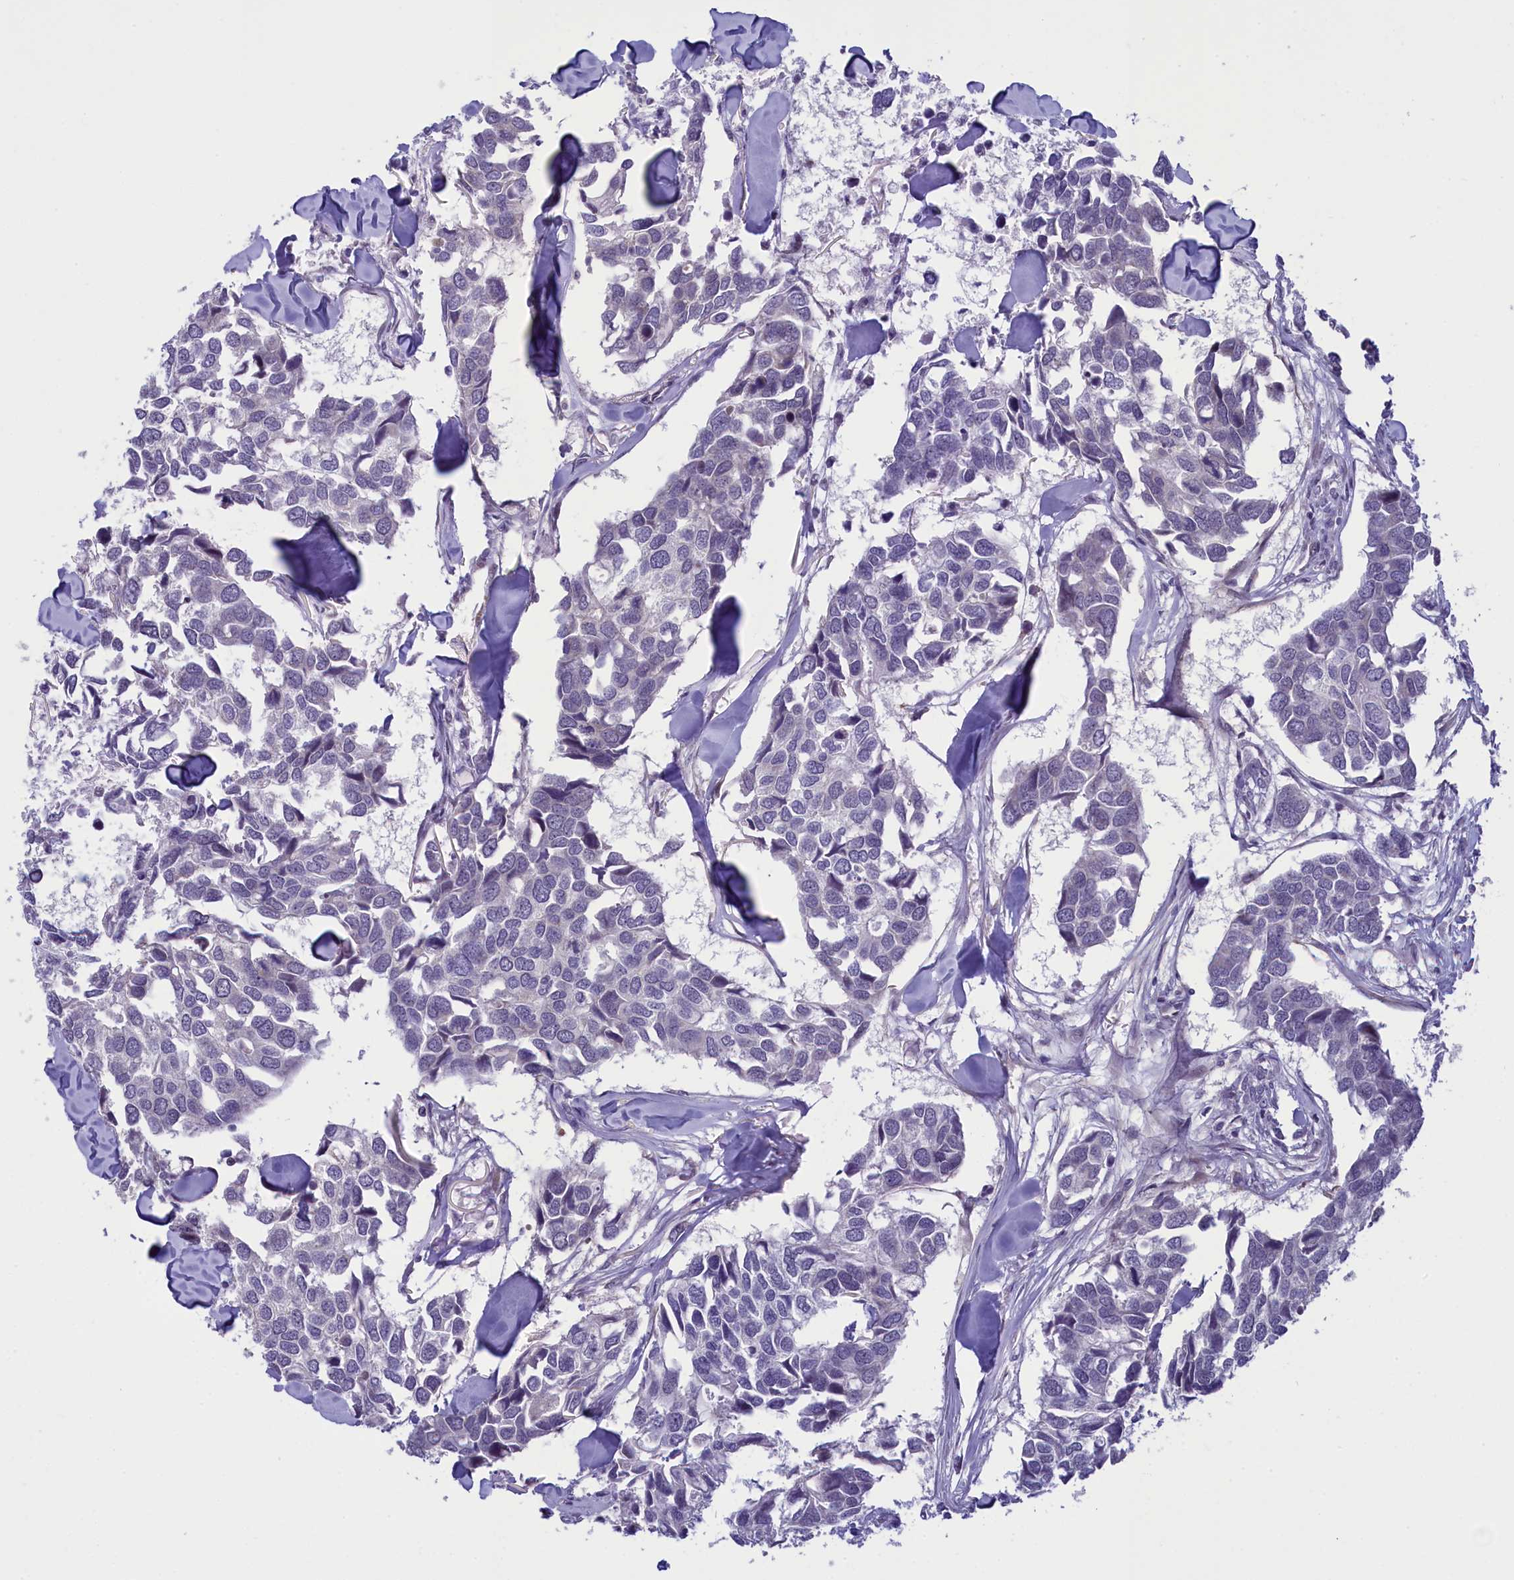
{"staining": {"intensity": "negative", "quantity": "none", "location": "none"}, "tissue": "breast cancer", "cell_type": "Tumor cells", "image_type": "cancer", "snomed": [{"axis": "morphology", "description": "Duct carcinoma"}, {"axis": "topography", "description": "Breast"}], "caption": "Breast intraductal carcinoma was stained to show a protein in brown. There is no significant expression in tumor cells.", "gene": "IGSF6", "patient": {"sex": "female", "age": 83}}